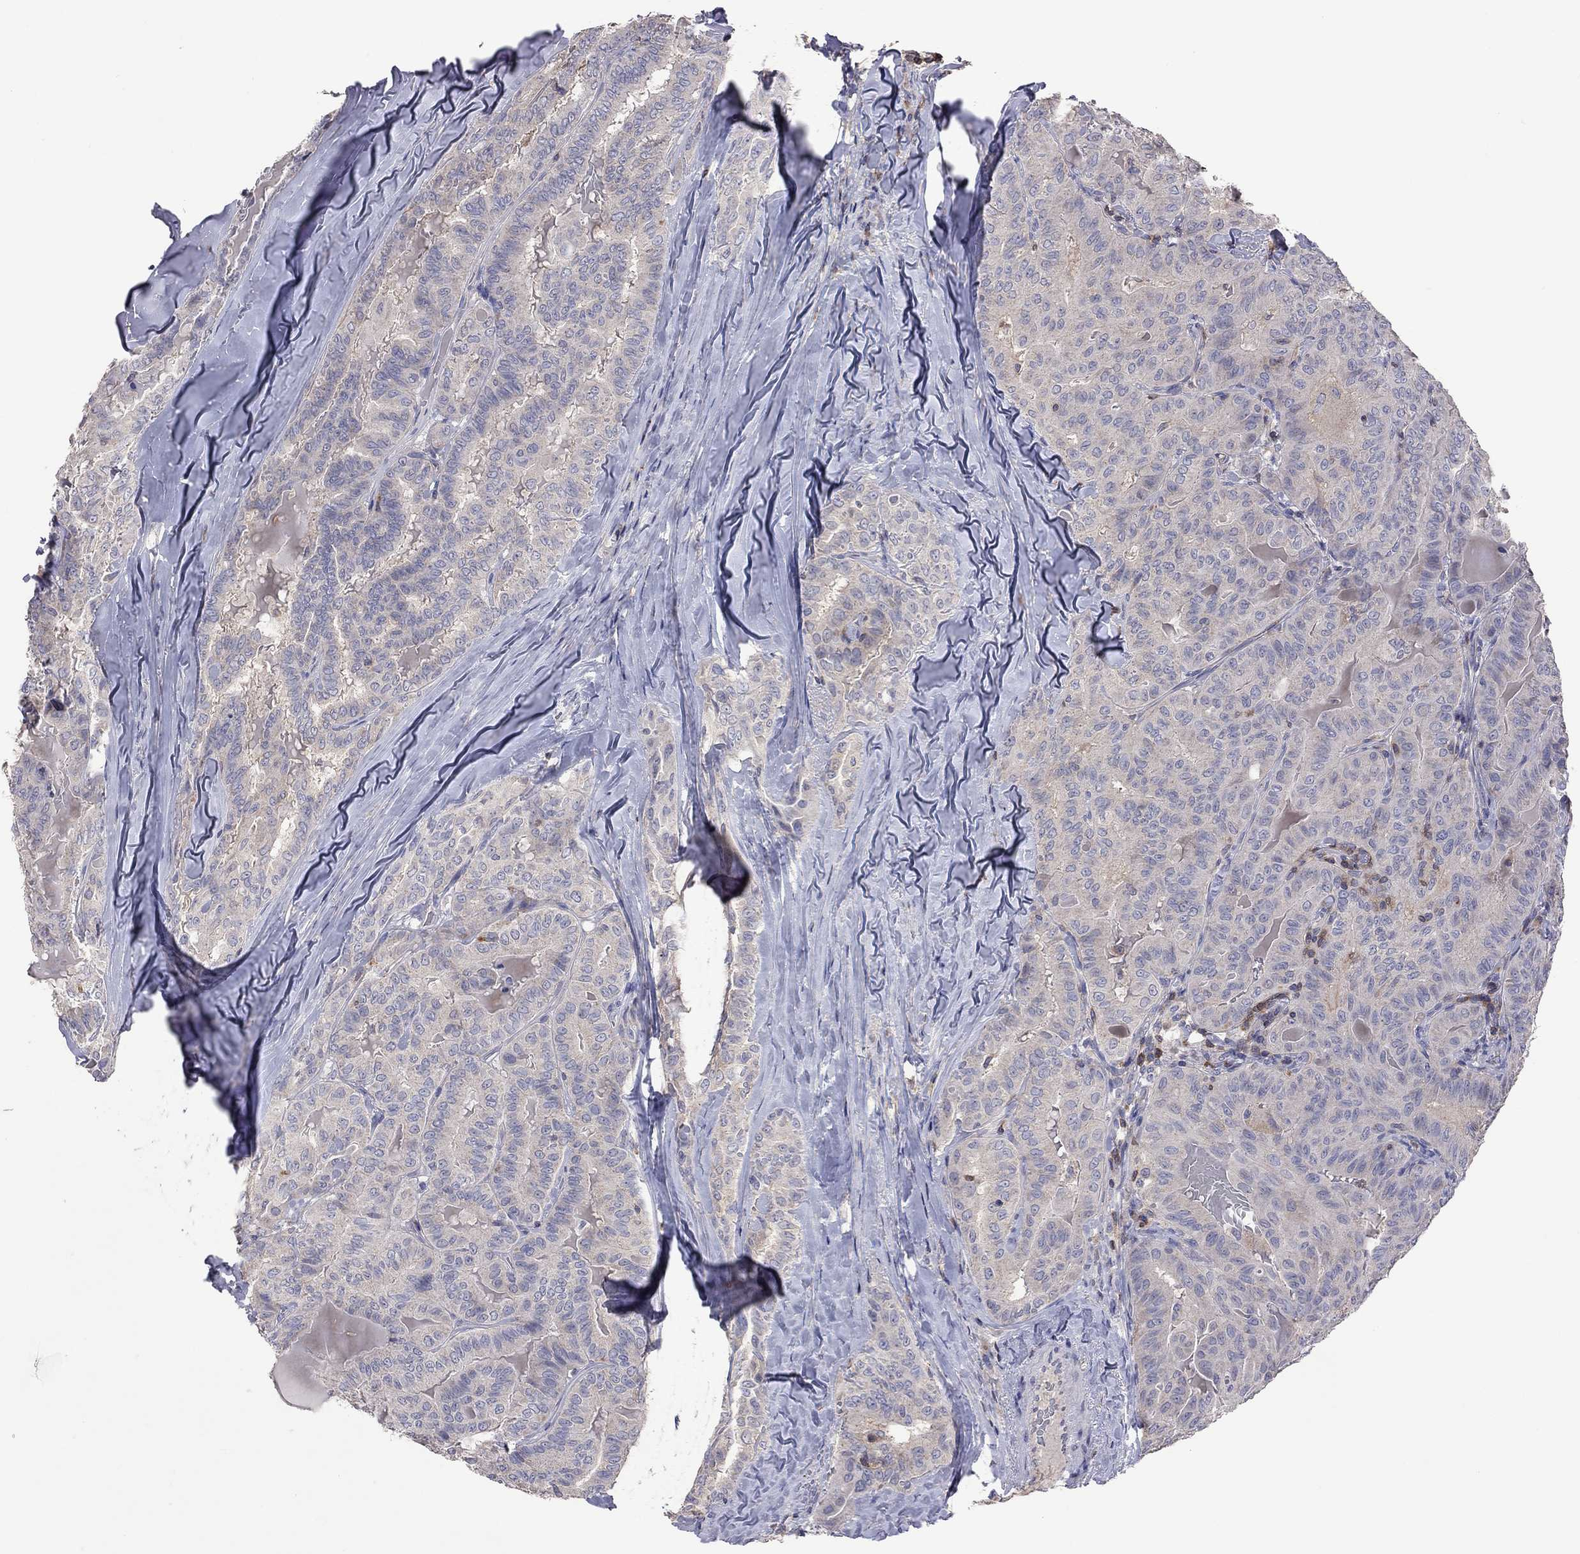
{"staining": {"intensity": "negative", "quantity": "none", "location": "none"}, "tissue": "thyroid cancer", "cell_type": "Tumor cells", "image_type": "cancer", "snomed": [{"axis": "morphology", "description": "Papillary adenocarcinoma, NOS"}, {"axis": "topography", "description": "Thyroid gland"}], "caption": "The IHC micrograph has no significant positivity in tumor cells of papillary adenocarcinoma (thyroid) tissue. Brightfield microscopy of immunohistochemistry (IHC) stained with DAB (3,3'-diaminobenzidine) (brown) and hematoxylin (blue), captured at high magnification.", "gene": "IPCEF1", "patient": {"sex": "female", "age": 68}}